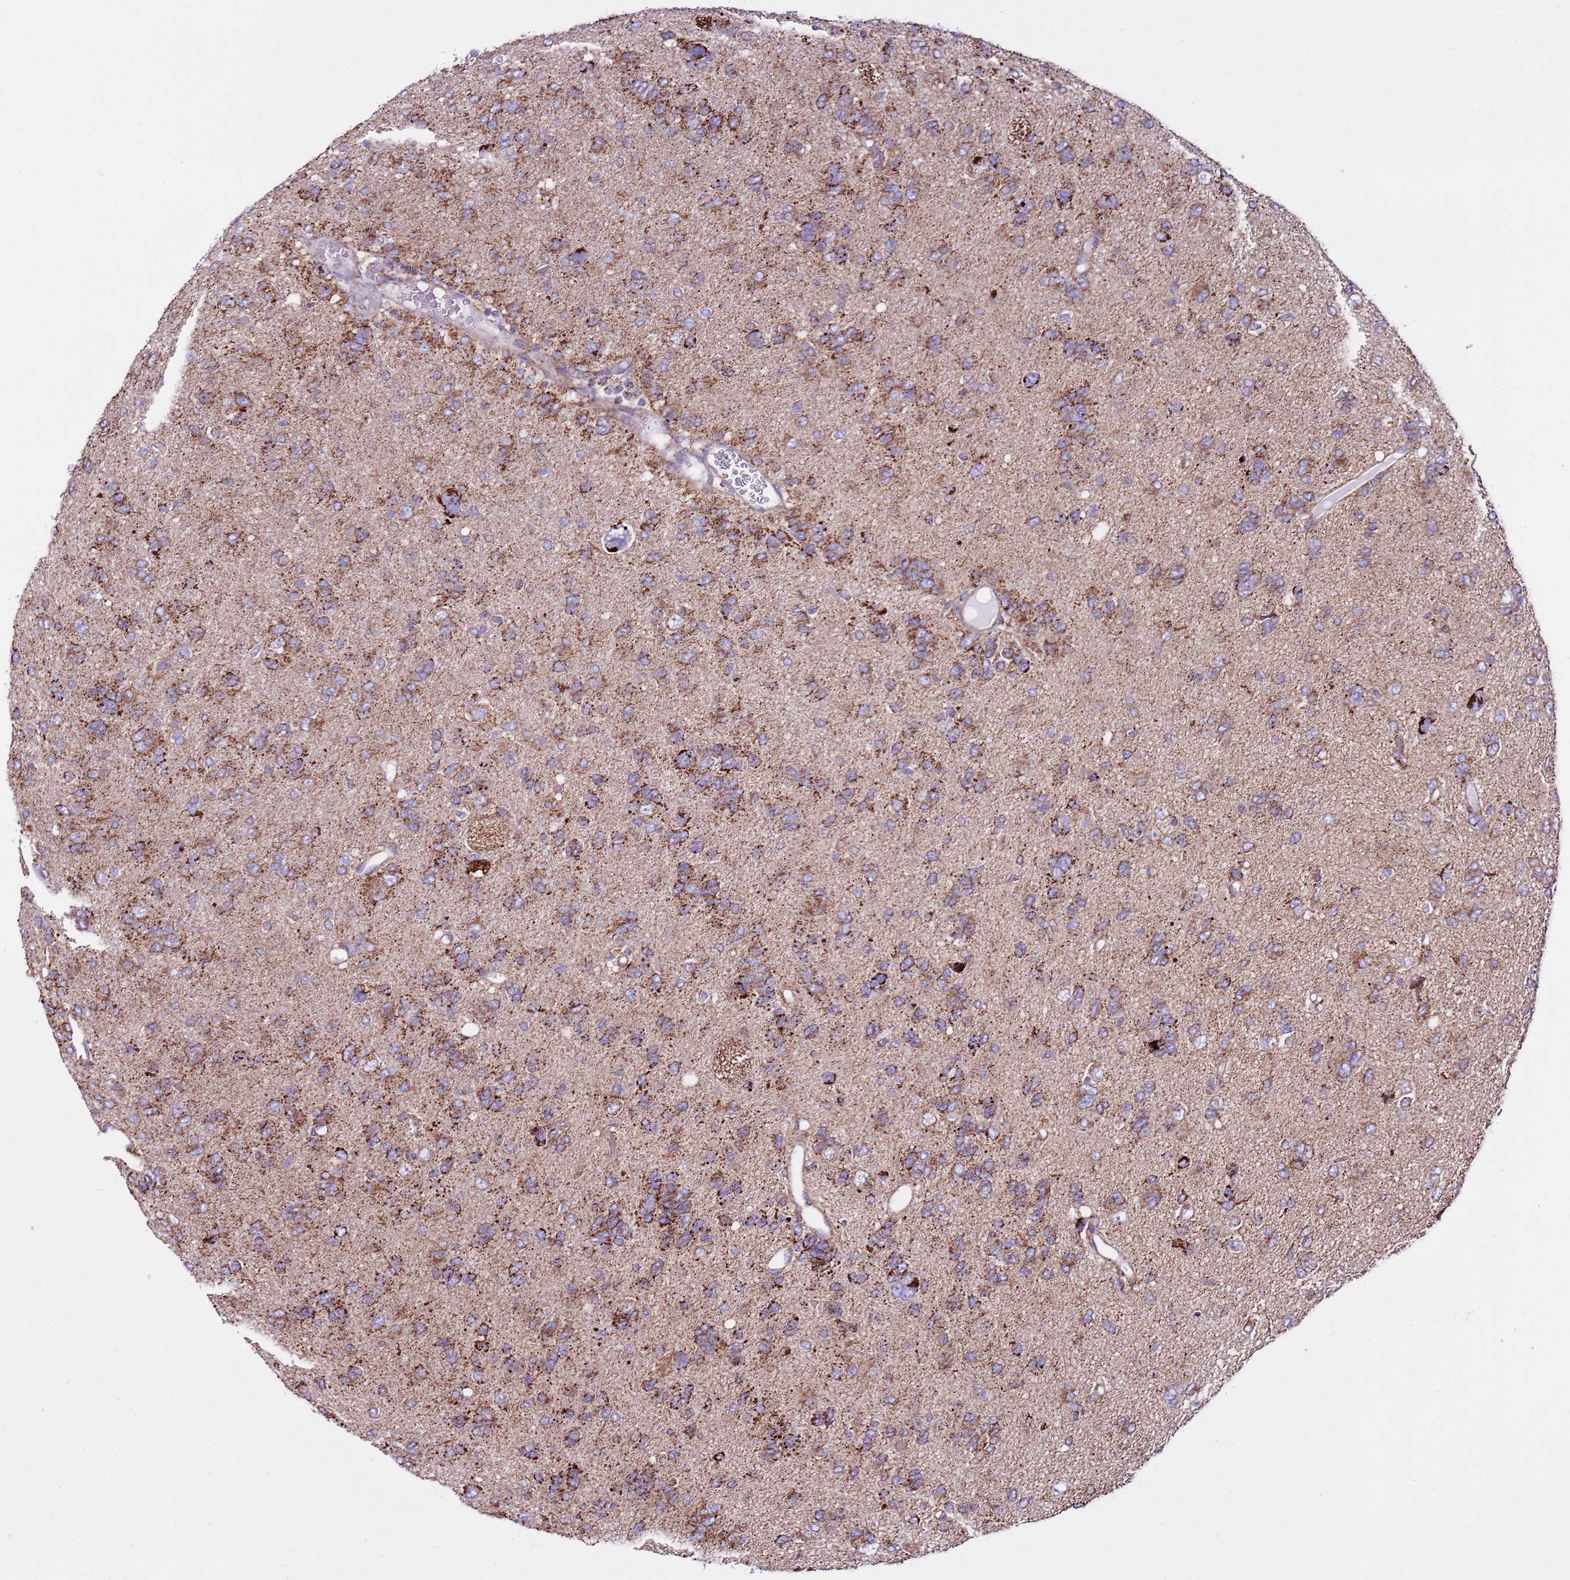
{"staining": {"intensity": "moderate", "quantity": "25%-75%", "location": "cytoplasmic/membranous"}, "tissue": "glioma", "cell_type": "Tumor cells", "image_type": "cancer", "snomed": [{"axis": "morphology", "description": "Glioma, malignant, High grade"}, {"axis": "topography", "description": "Brain"}], "caption": "High-grade glioma (malignant) stained for a protein shows moderate cytoplasmic/membranous positivity in tumor cells.", "gene": "HECTD4", "patient": {"sex": "female", "age": 59}}